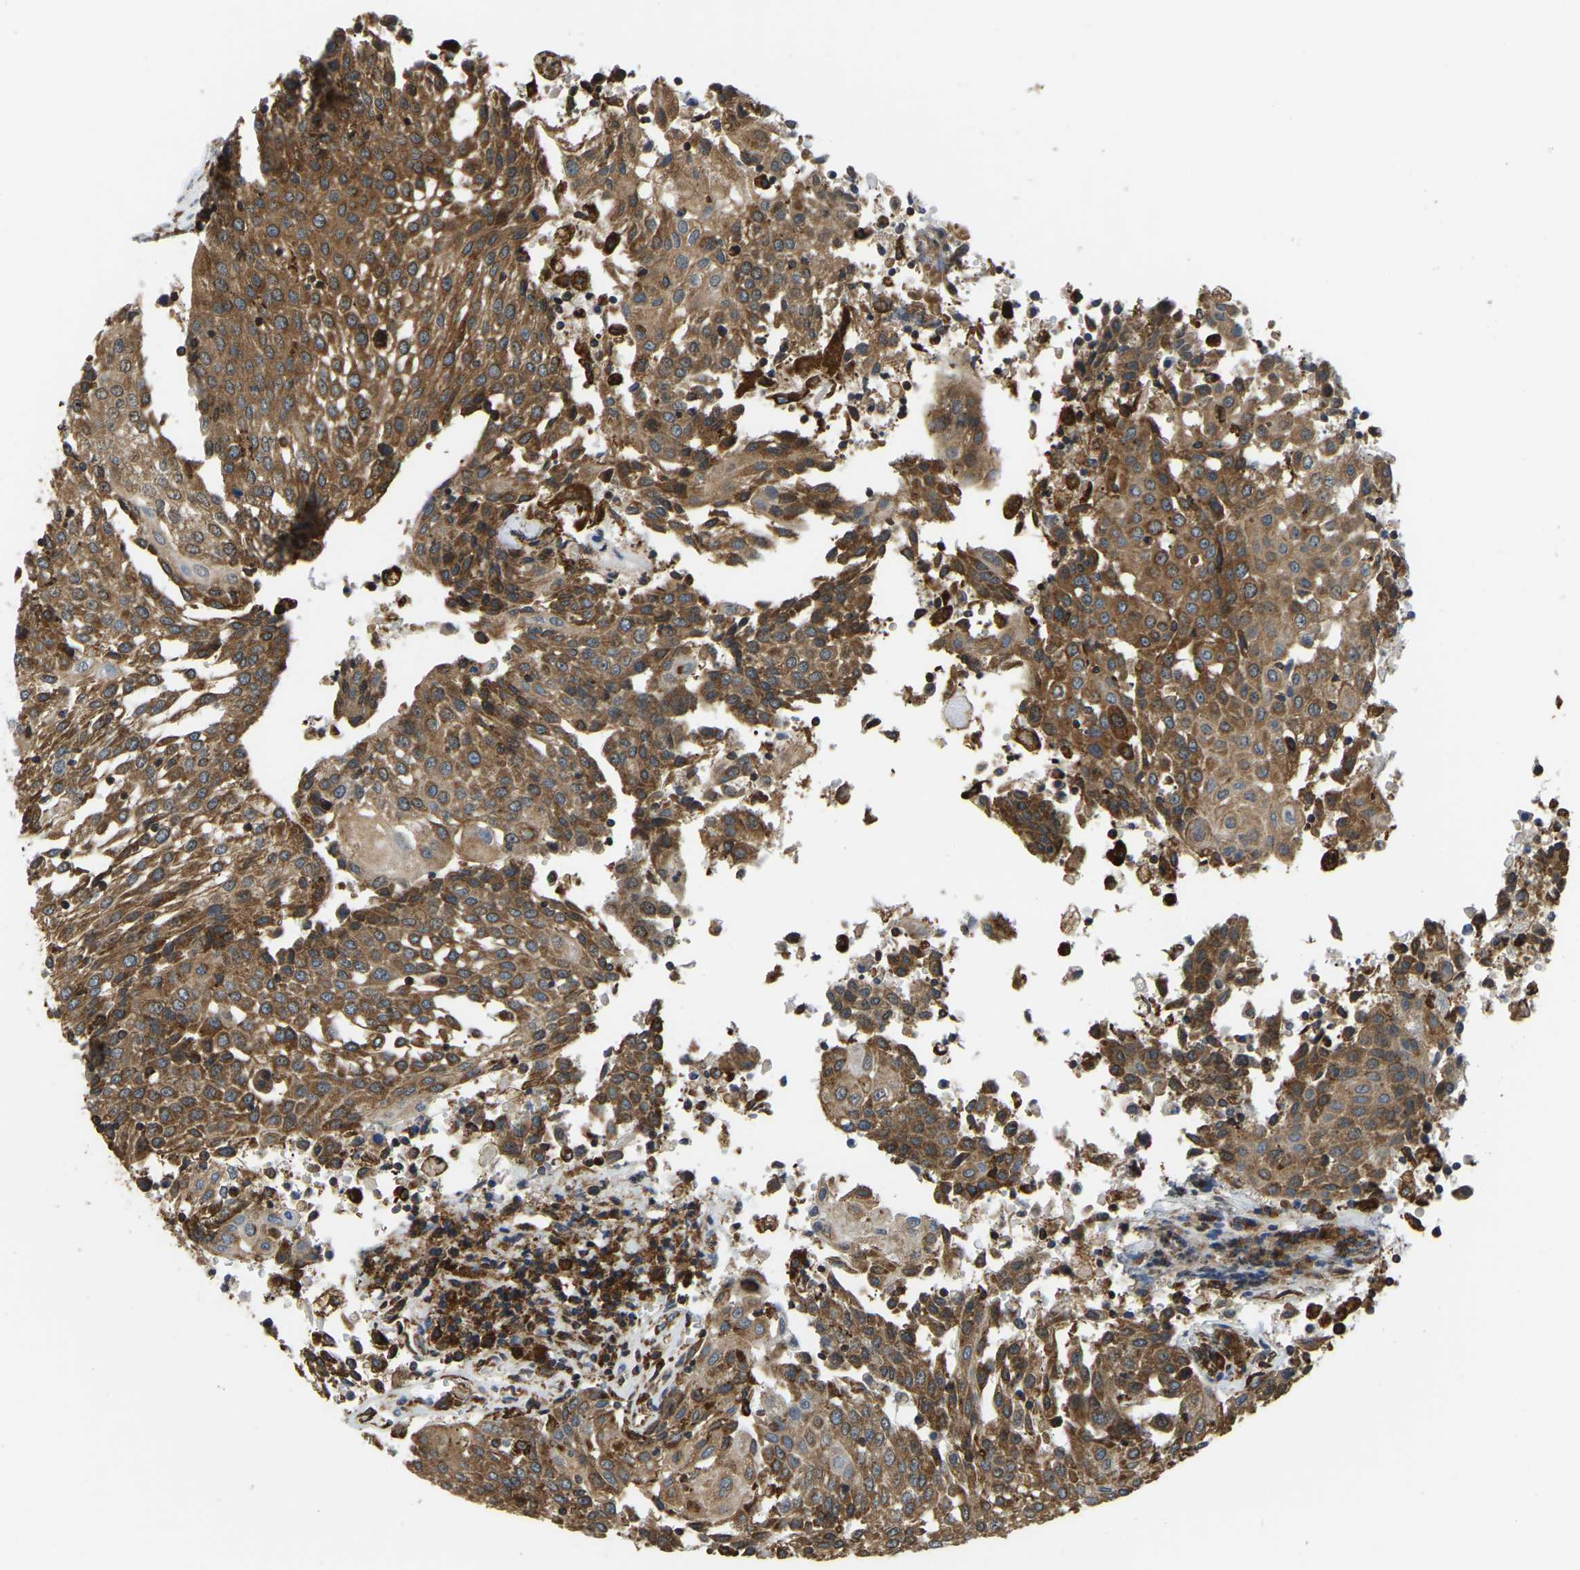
{"staining": {"intensity": "moderate", "quantity": ">75%", "location": "cytoplasmic/membranous"}, "tissue": "urothelial cancer", "cell_type": "Tumor cells", "image_type": "cancer", "snomed": [{"axis": "morphology", "description": "Urothelial carcinoma, High grade"}, {"axis": "topography", "description": "Urinary bladder"}], "caption": "Tumor cells demonstrate medium levels of moderate cytoplasmic/membranous expression in approximately >75% of cells in urothelial cancer.", "gene": "RNF115", "patient": {"sex": "female", "age": 85}}